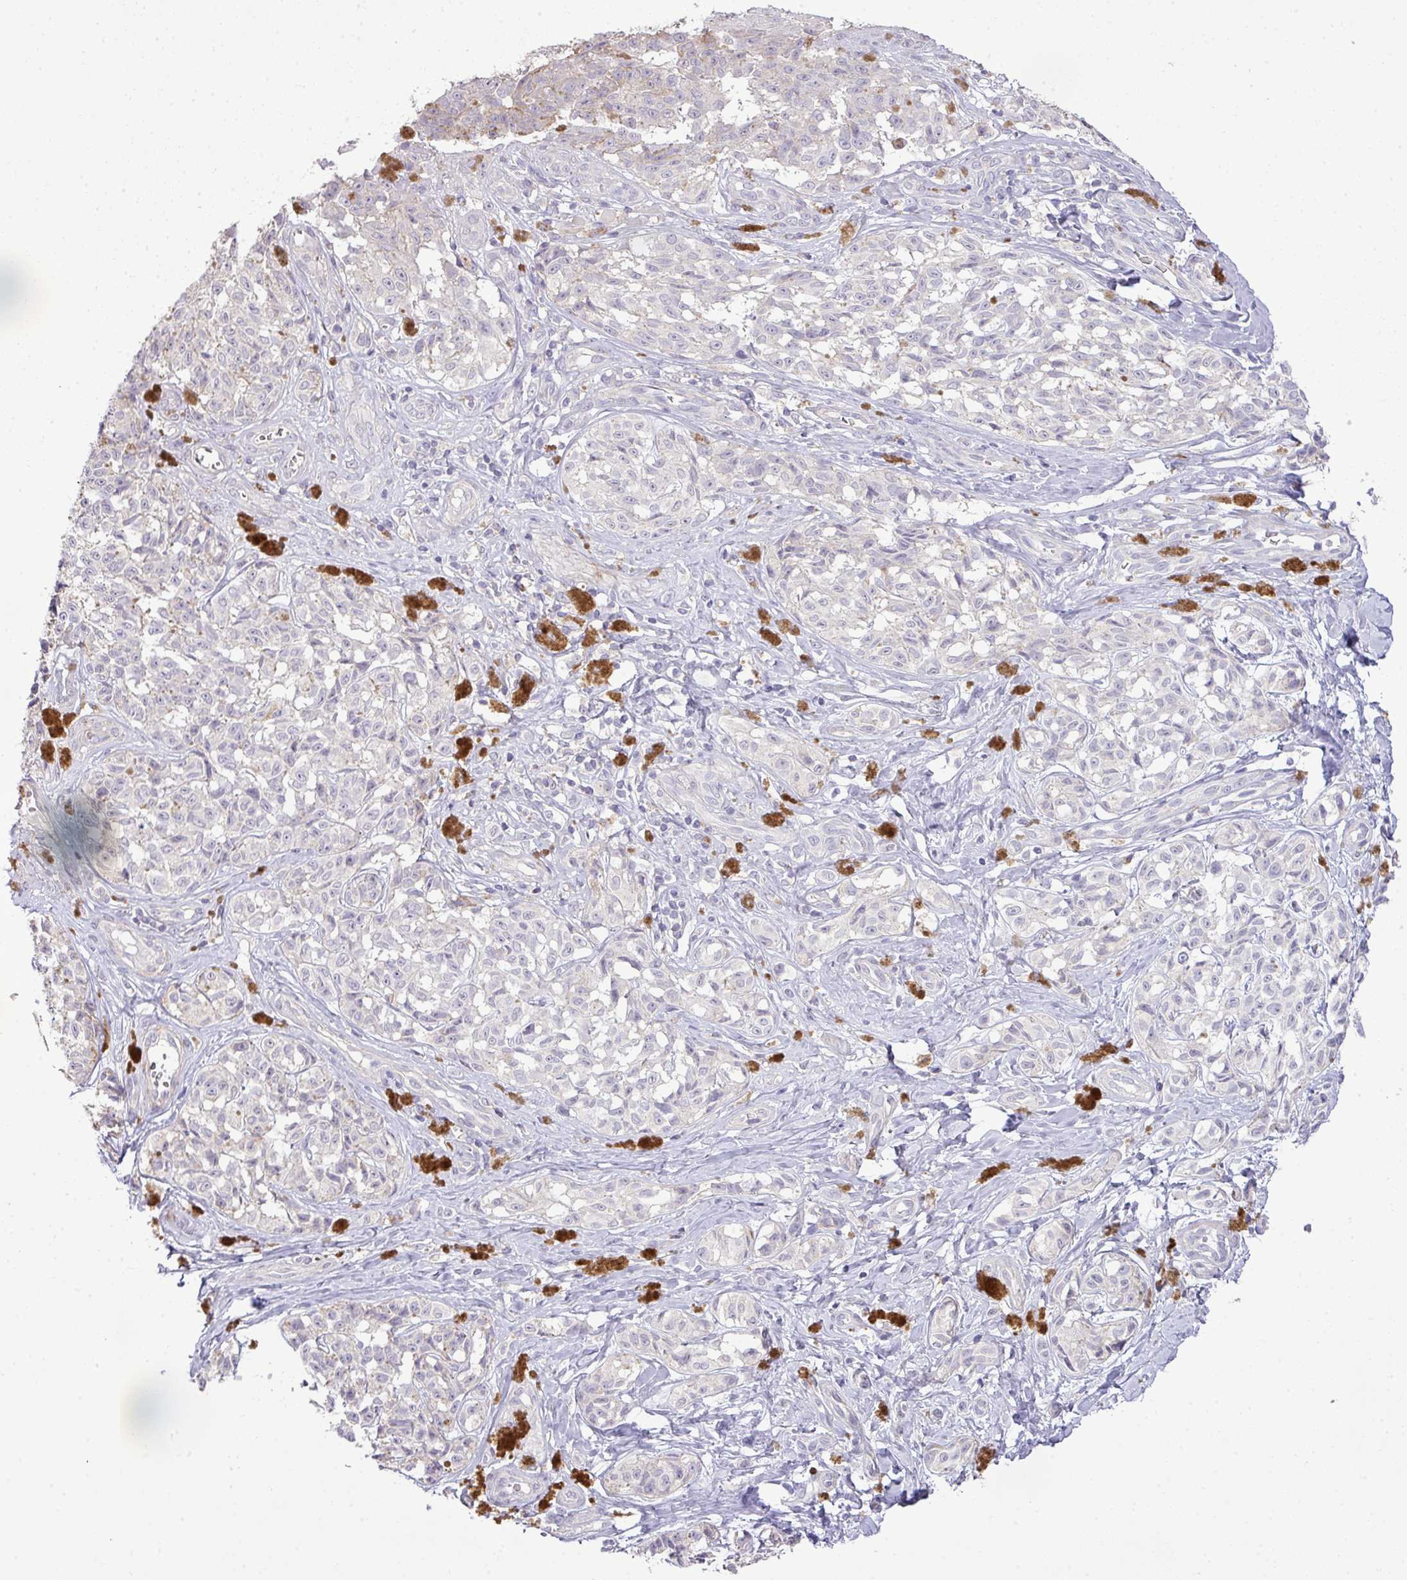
{"staining": {"intensity": "negative", "quantity": "none", "location": "none"}, "tissue": "melanoma", "cell_type": "Tumor cells", "image_type": "cancer", "snomed": [{"axis": "morphology", "description": "Malignant melanoma, NOS"}, {"axis": "topography", "description": "Skin"}], "caption": "This image is of malignant melanoma stained with immunohistochemistry (IHC) to label a protein in brown with the nuclei are counter-stained blue. There is no positivity in tumor cells. (Stains: DAB (3,3'-diaminobenzidine) IHC with hematoxylin counter stain, Microscopy: brightfield microscopy at high magnification).", "gene": "TPRA1", "patient": {"sex": "female", "age": 65}}